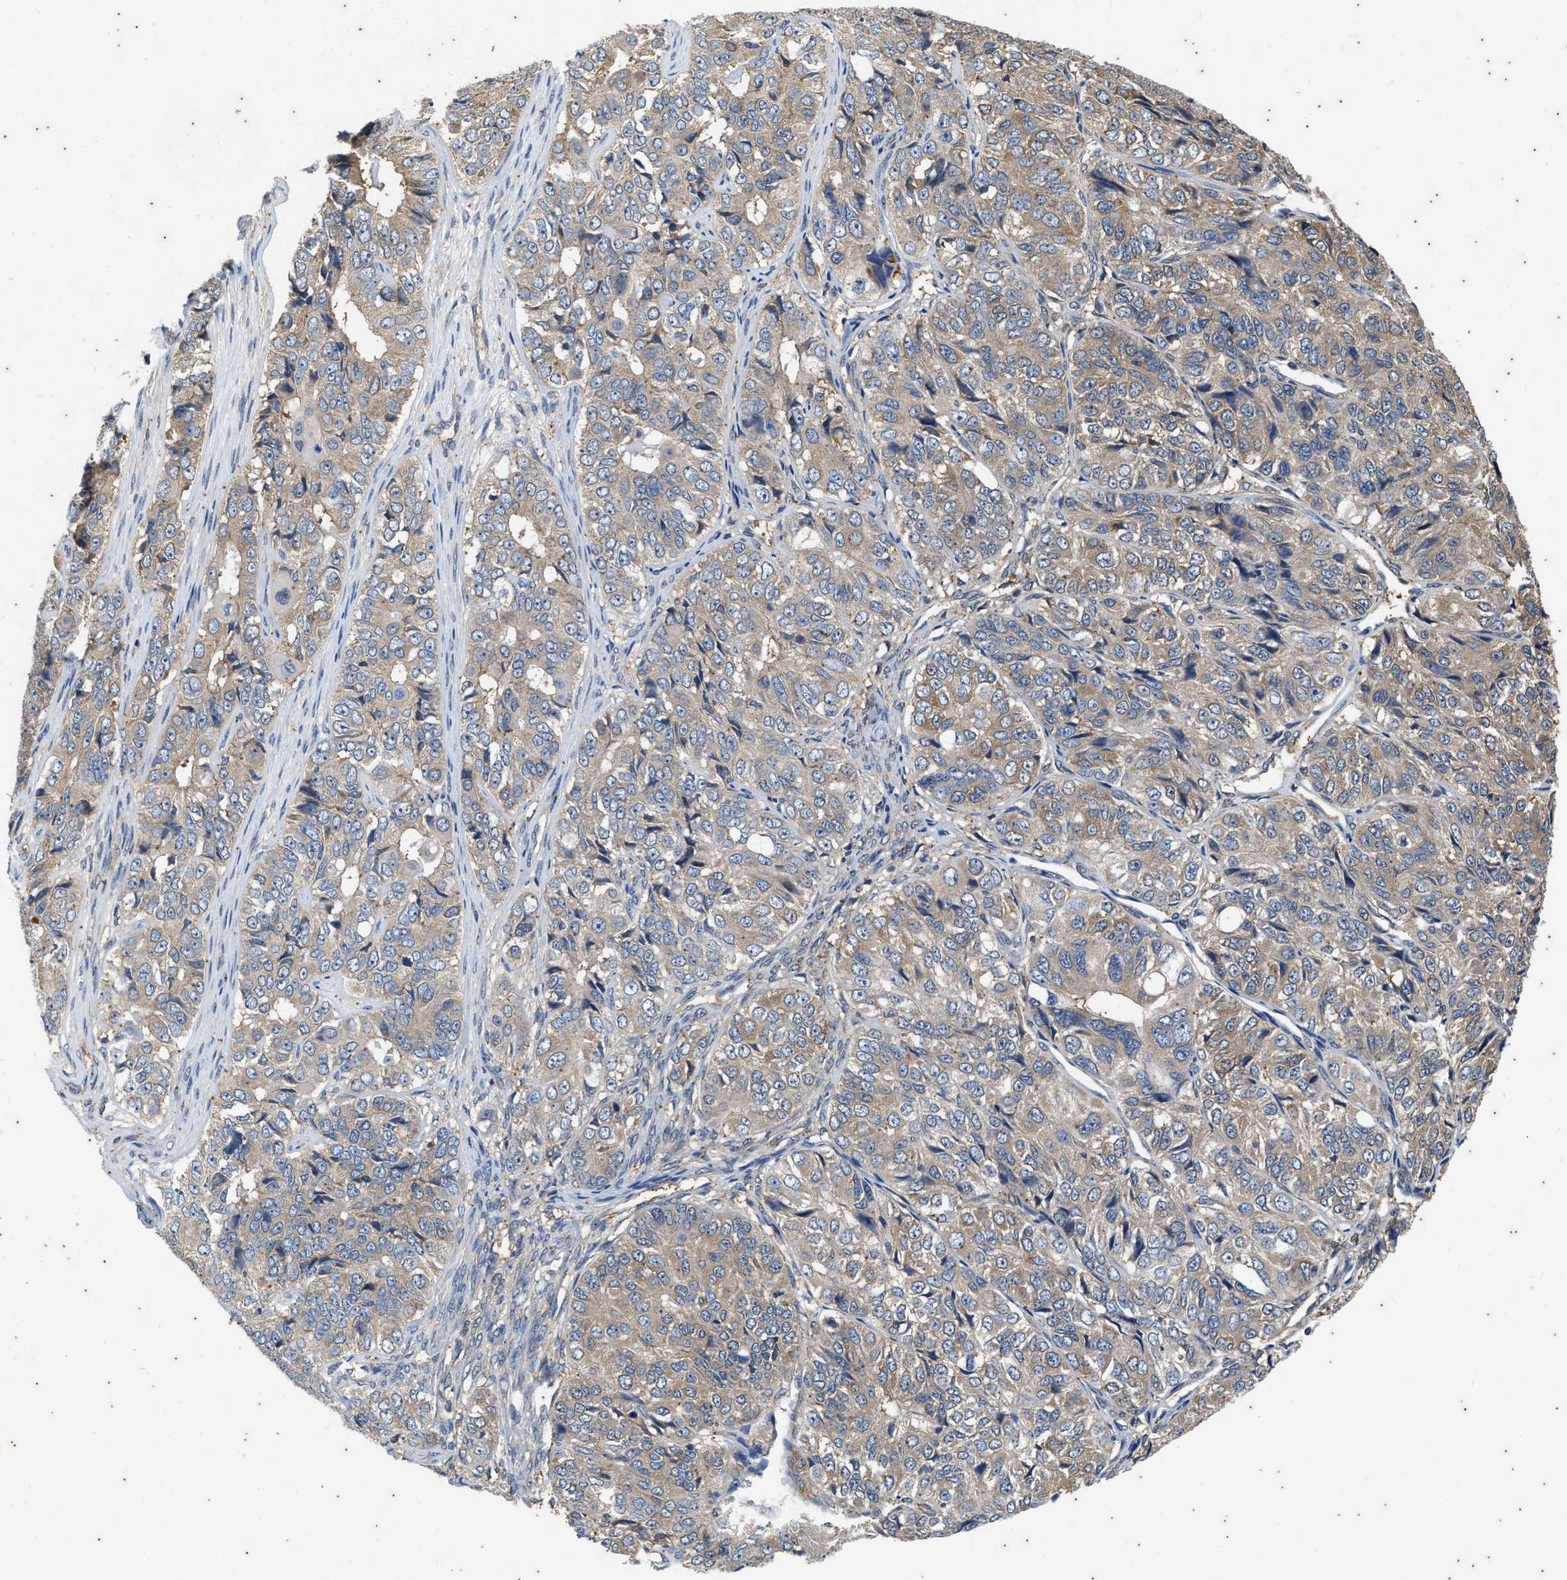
{"staining": {"intensity": "weak", "quantity": "<25%", "location": "cytoplasmic/membranous"}, "tissue": "ovarian cancer", "cell_type": "Tumor cells", "image_type": "cancer", "snomed": [{"axis": "morphology", "description": "Carcinoma, endometroid"}, {"axis": "topography", "description": "Ovary"}], "caption": "An IHC photomicrograph of ovarian endometroid carcinoma is shown. There is no staining in tumor cells of ovarian endometroid carcinoma. (DAB immunohistochemistry (IHC) with hematoxylin counter stain).", "gene": "COX19", "patient": {"sex": "female", "age": 51}}